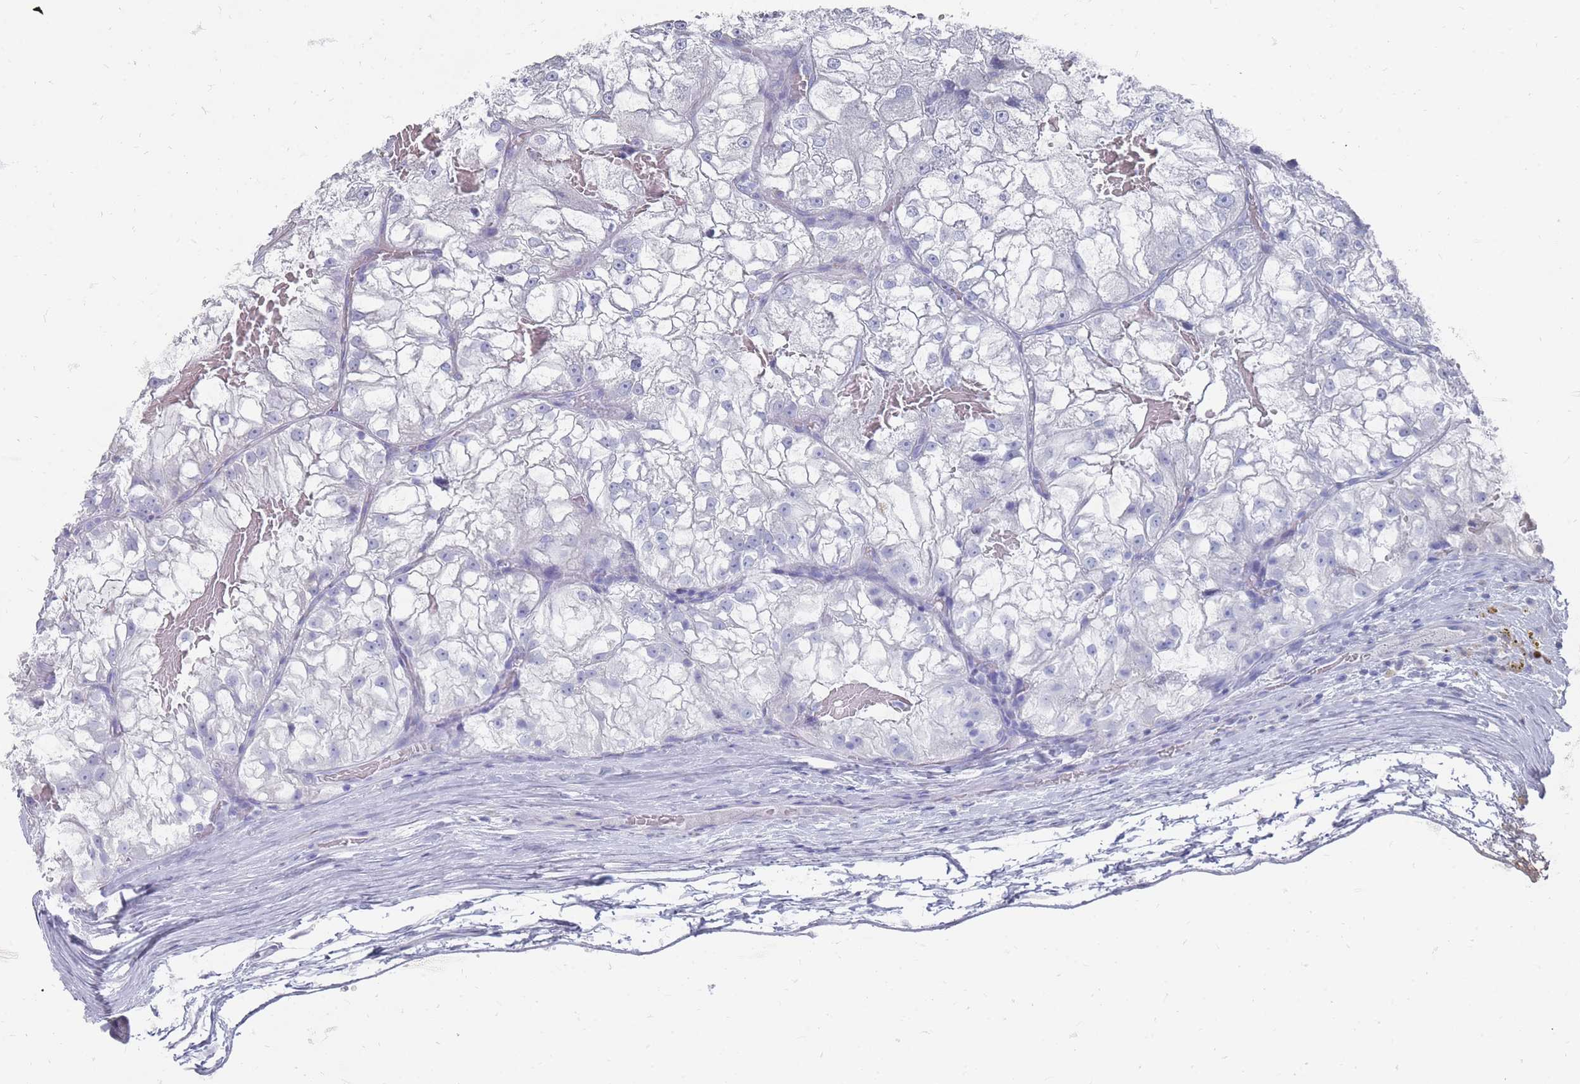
{"staining": {"intensity": "negative", "quantity": "none", "location": "none"}, "tissue": "renal cancer", "cell_type": "Tumor cells", "image_type": "cancer", "snomed": [{"axis": "morphology", "description": "Adenocarcinoma, NOS"}, {"axis": "topography", "description": "Kidney"}], "caption": "This photomicrograph is of renal cancer stained with immunohistochemistry to label a protein in brown with the nuclei are counter-stained blue. There is no expression in tumor cells. (DAB (3,3'-diaminobenzidine) IHC, high magnification).", "gene": "OTULINL", "patient": {"sex": "female", "age": 72}}